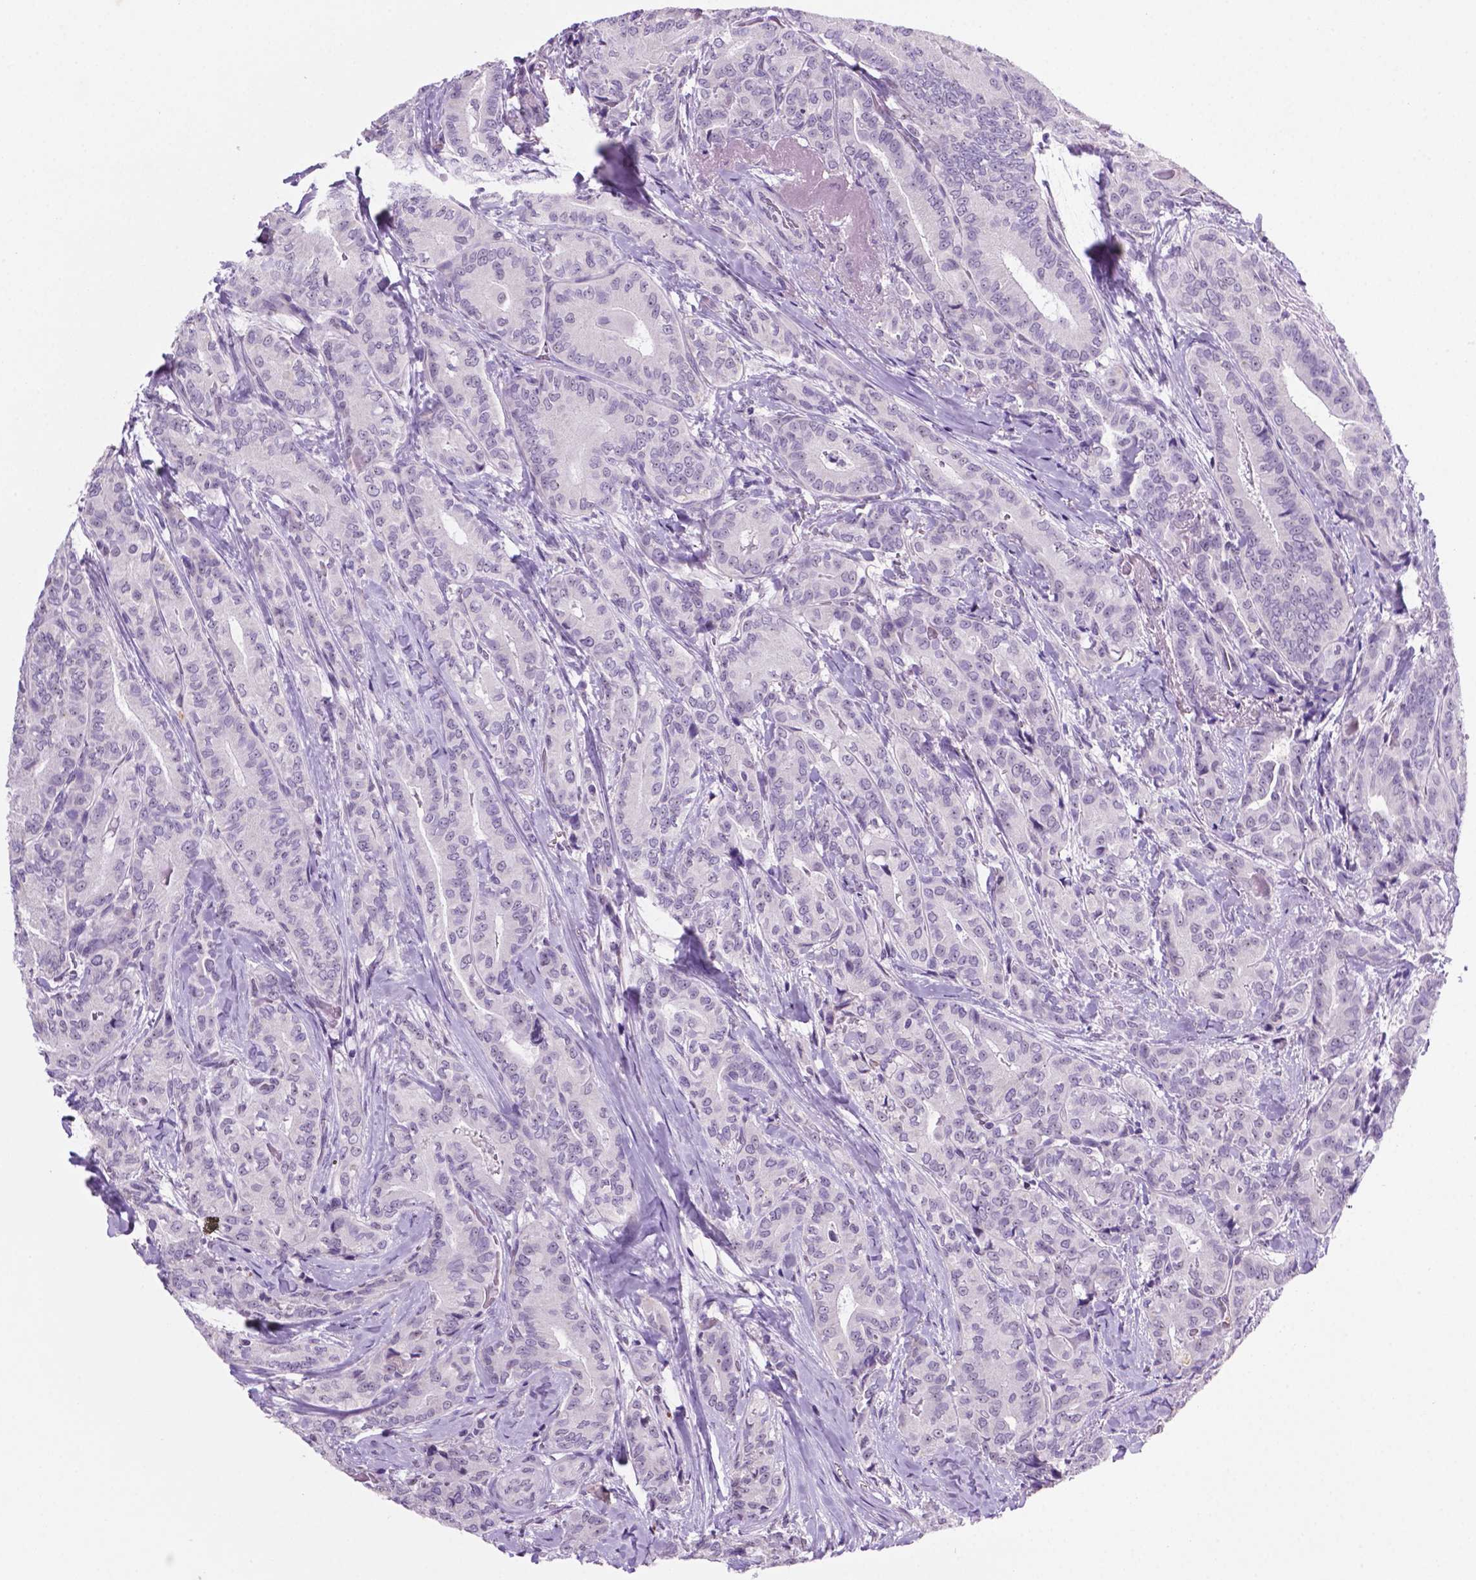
{"staining": {"intensity": "negative", "quantity": "none", "location": "none"}, "tissue": "thyroid cancer", "cell_type": "Tumor cells", "image_type": "cancer", "snomed": [{"axis": "morphology", "description": "Papillary adenocarcinoma, NOS"}, {"axis": "topography", "description": "Thyroid gland"}], "caption": "Thyroid cancer (papillary adenocarcinoma) stained for a protein using immunohistochemistry (IHC) demonstrates no positivity tumor cells.", "gene": "C18orf21", "patient": {"sex": "male", "age": 61}}